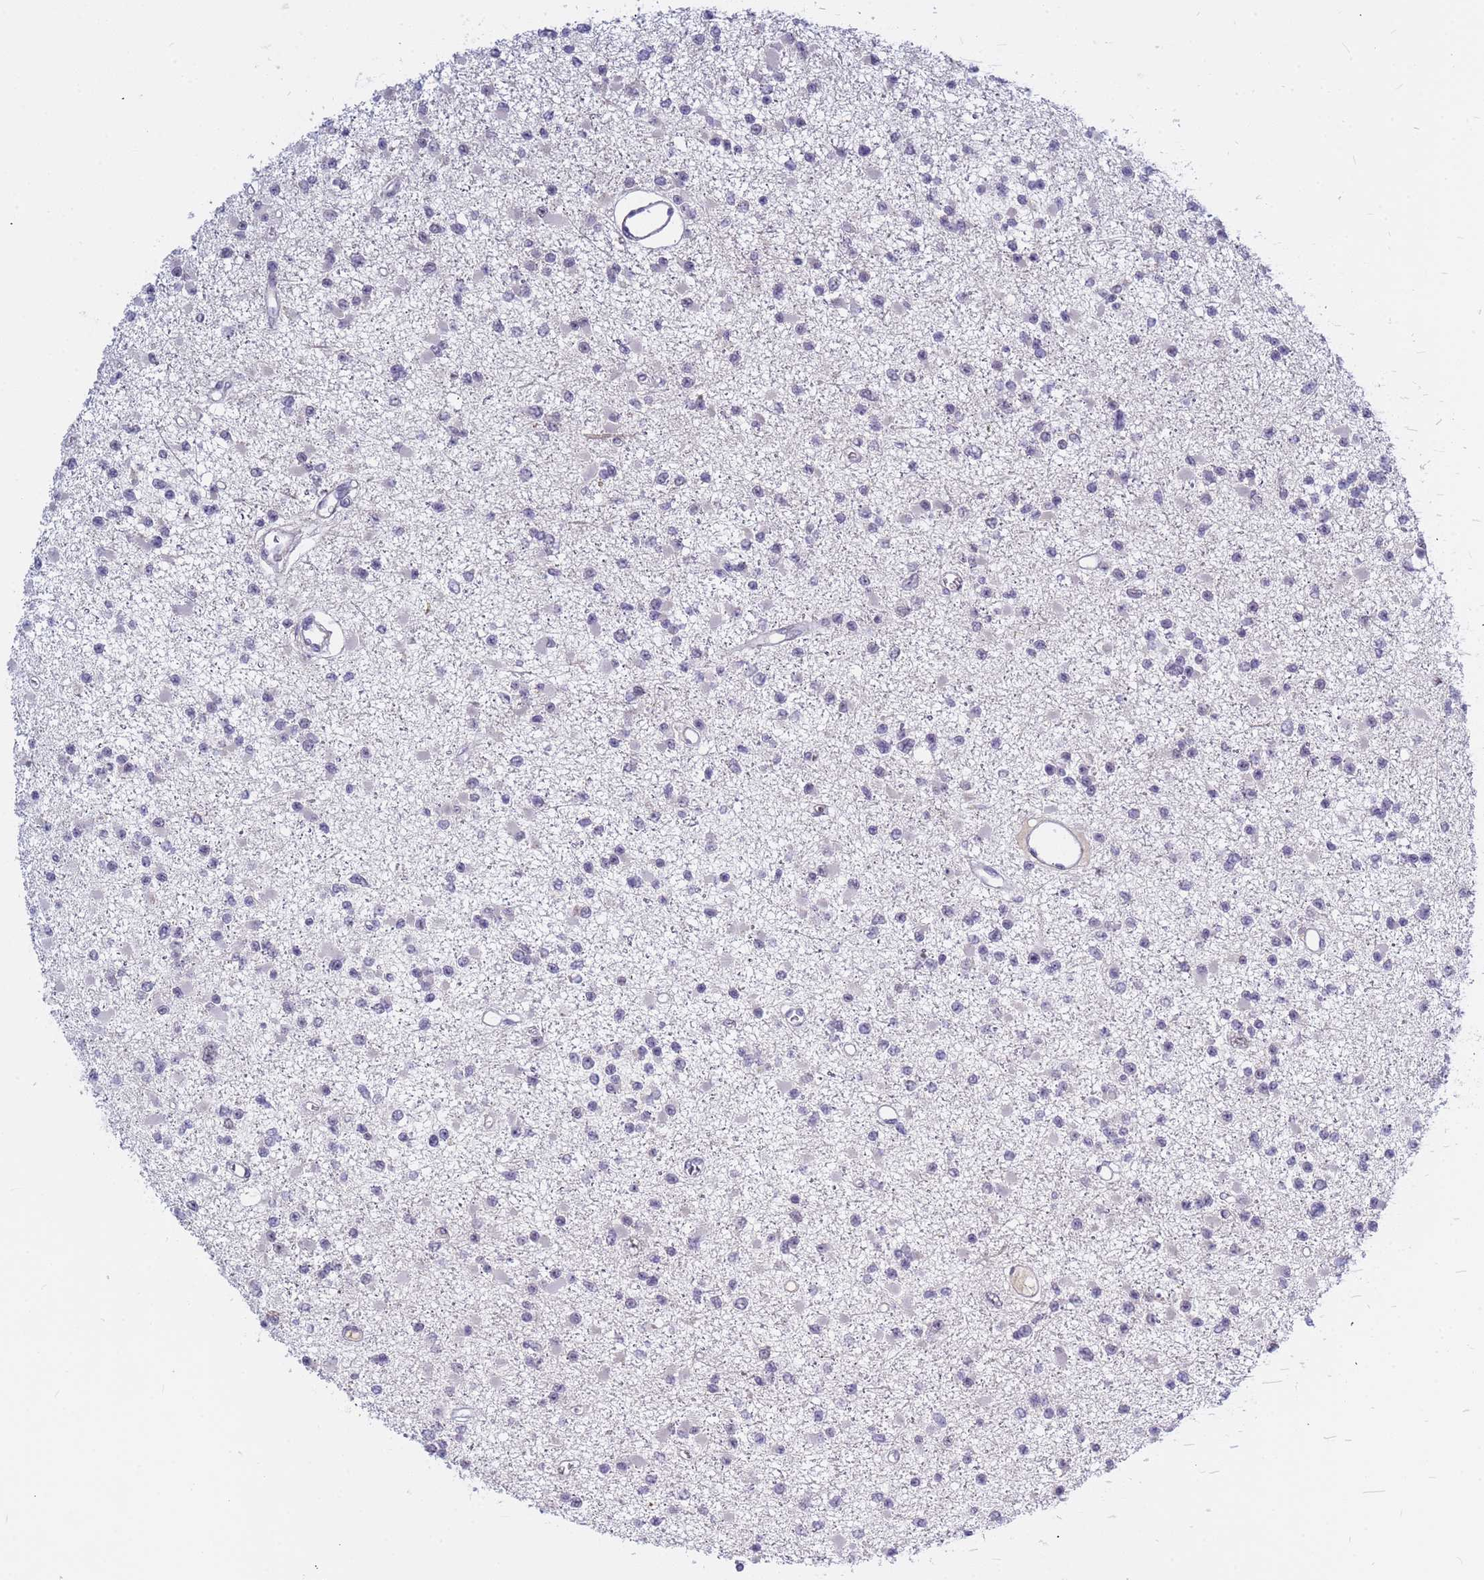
{"staining": {"intensity": "negative", "quantity": "none", "location": "none"}, "tissue": "glioma", "cell_type": "Tumor cells", "image_type": "cancer", "snomed": [{"axis": "morphology", "description": "Glioma, malignant, Low grade"}, {"axis": "topography", "description": "Brain"}], "caption": "Malignant low-grade glioma was stained to show a protein in brown. There is no significant staining in tumor cells.", "gene": "CXorf65", "patient": {"sex": "female", "age": 22}}